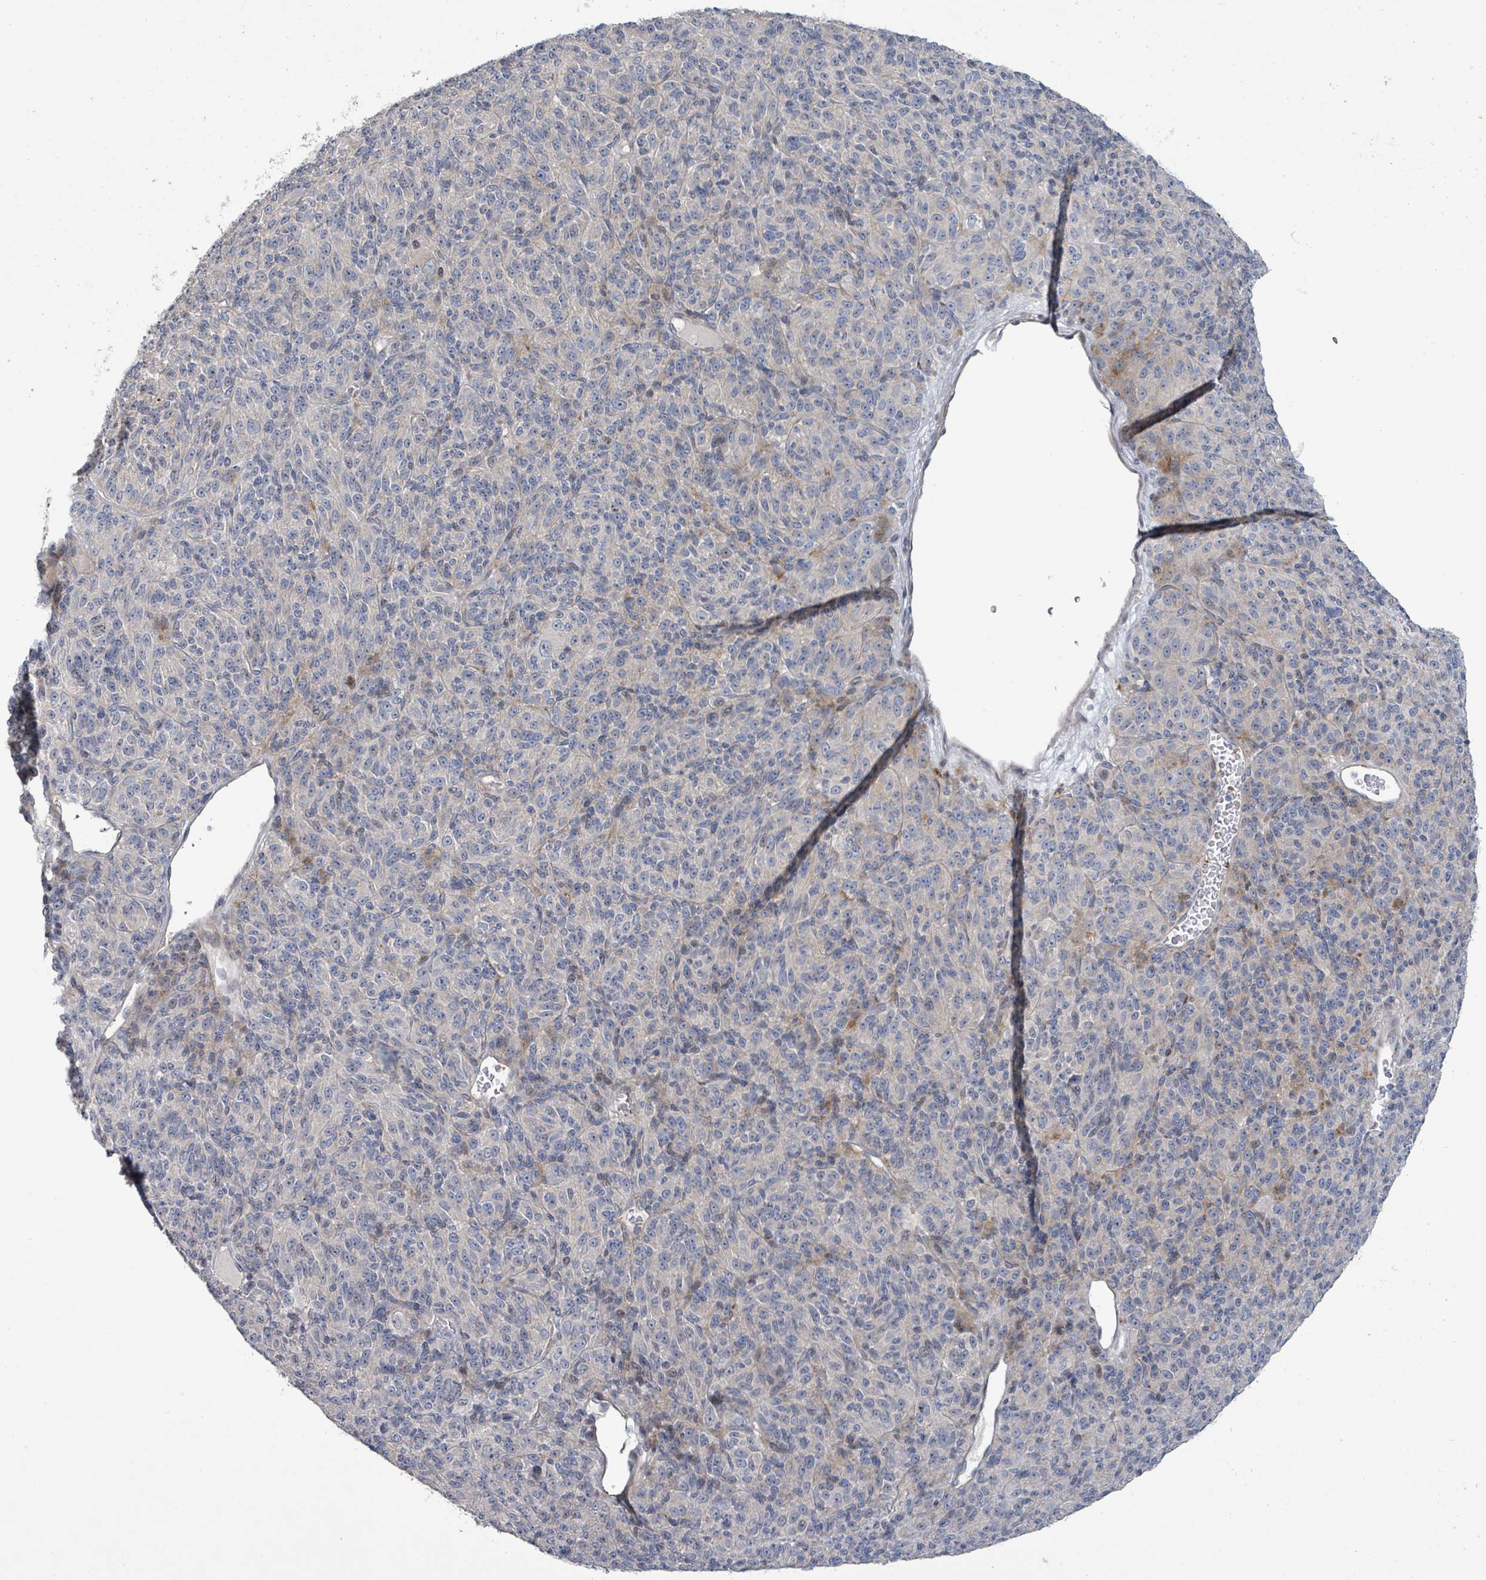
{"staining": {"intensity": "negative", "quantity": "none", "location": "none"}, "tissue": "melanoma", "cell_type": "Tumor cells", "image_type": "cancer", "snomed": [{"axis": "morphology", "description": "Malignant melanoma, Metastatic site"}, {"axis": "topography", "description": "Brain"}], "caption": "Image shows no protein expression in tumor cells of melanoma tissue.", "gene": "LILRA4", "patient": {"sex": "female", "age": 56}}